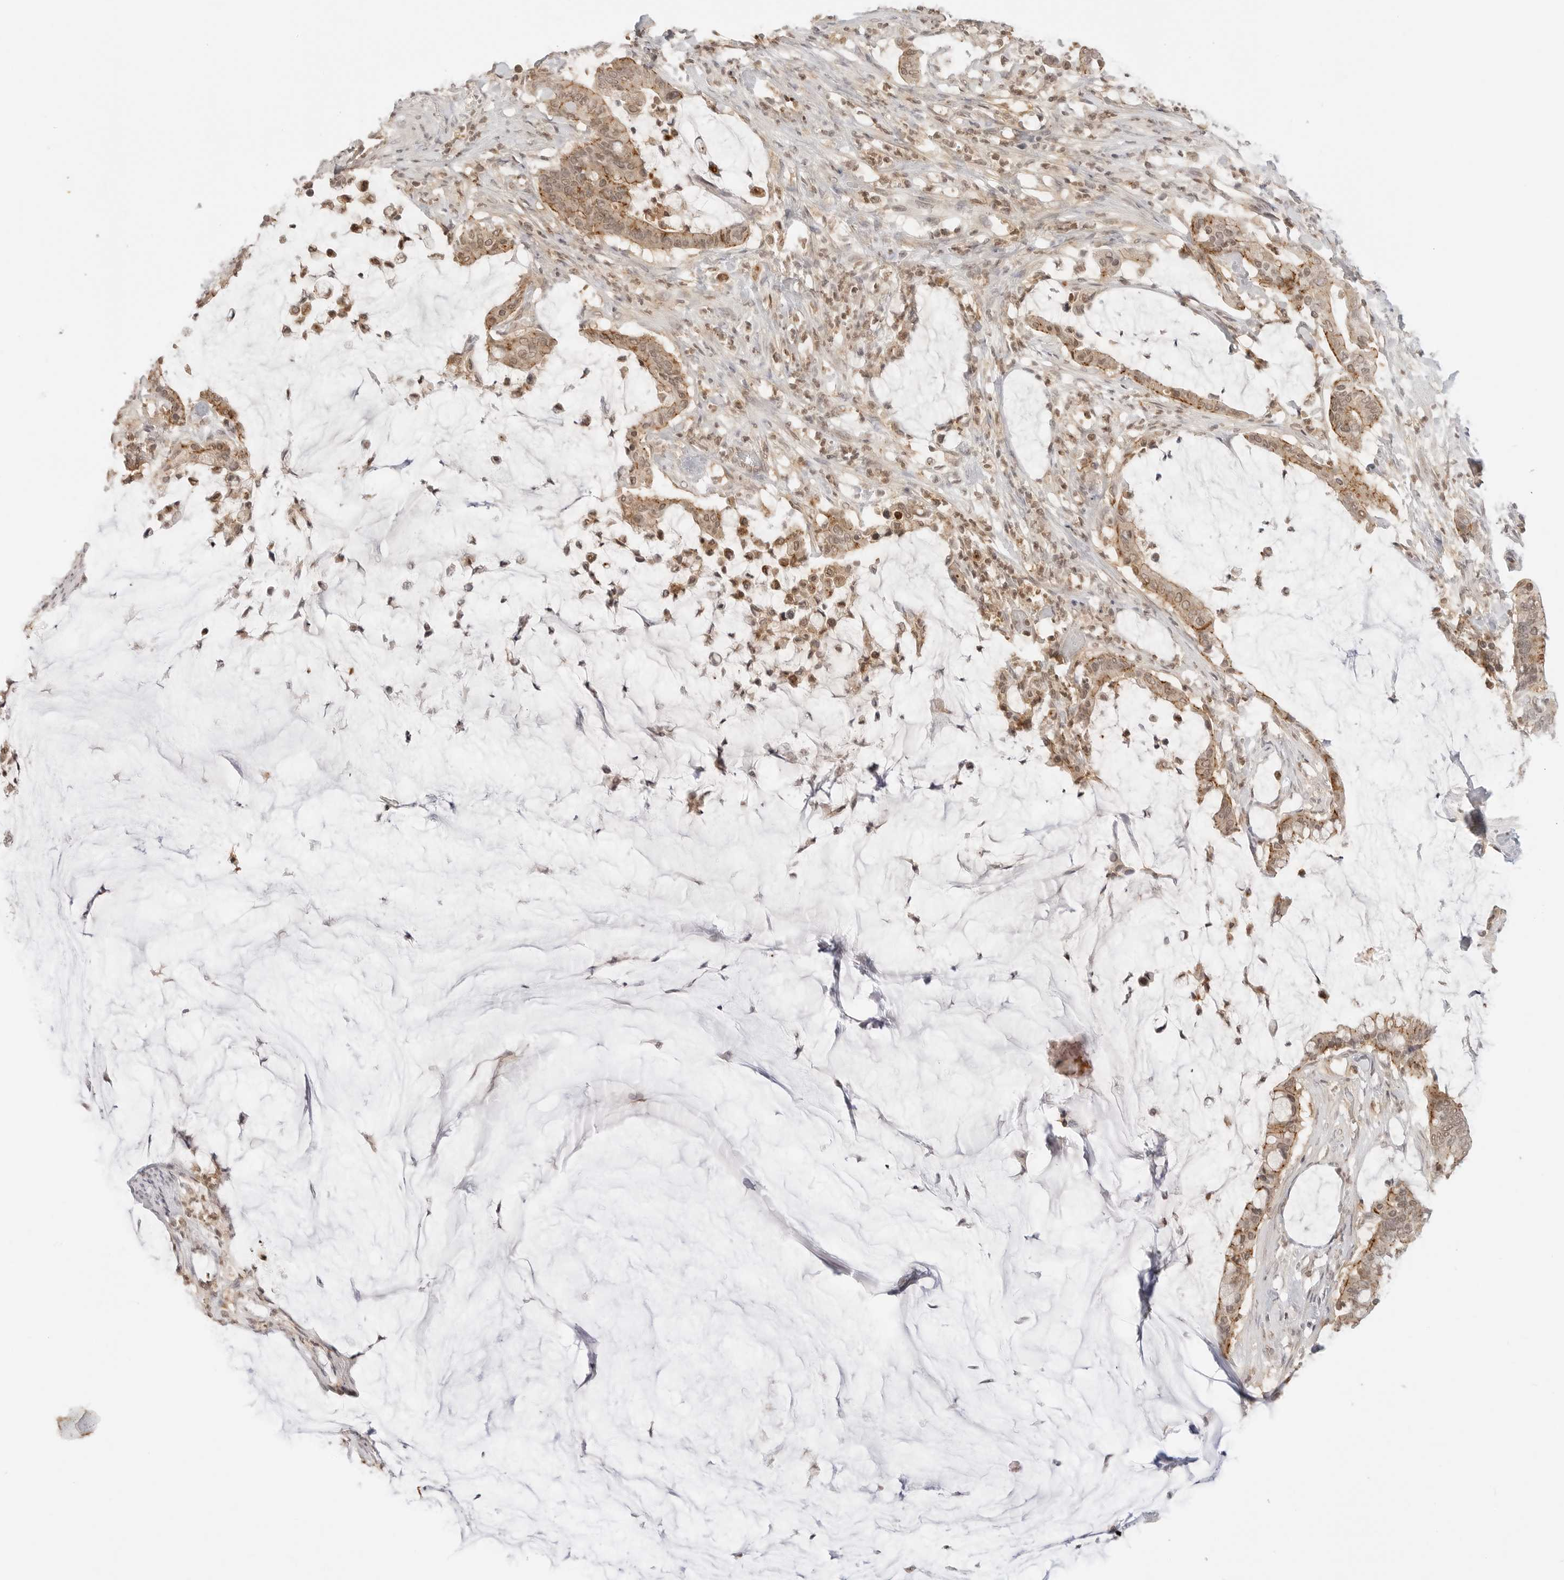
{"staining": {"intensity": "moderate", "quantity": ">75%", "location": "cytoplasmic/membranous"}, "tissue": "pancreatic cancer", "cell_type": "Tumor cells", "image_type": "cancer", "snomed": [{"axis": "morphology", "description": "Adenocarcinoma, NOS"}, {"axis": "topography", "description": "Pancreas"}], "caption": "High-magnification brightfield microscopy of pancreatic adenocarcinoma stained with DAB (brown) and counterstained with hematoxylin (blue). tumor cells exhibit moderate cytoplasmic/membranous staining is appreciated in approximately>75% of cells.", "gene": "EPHA1", "patient": {"sex": "male", "age": 41}}